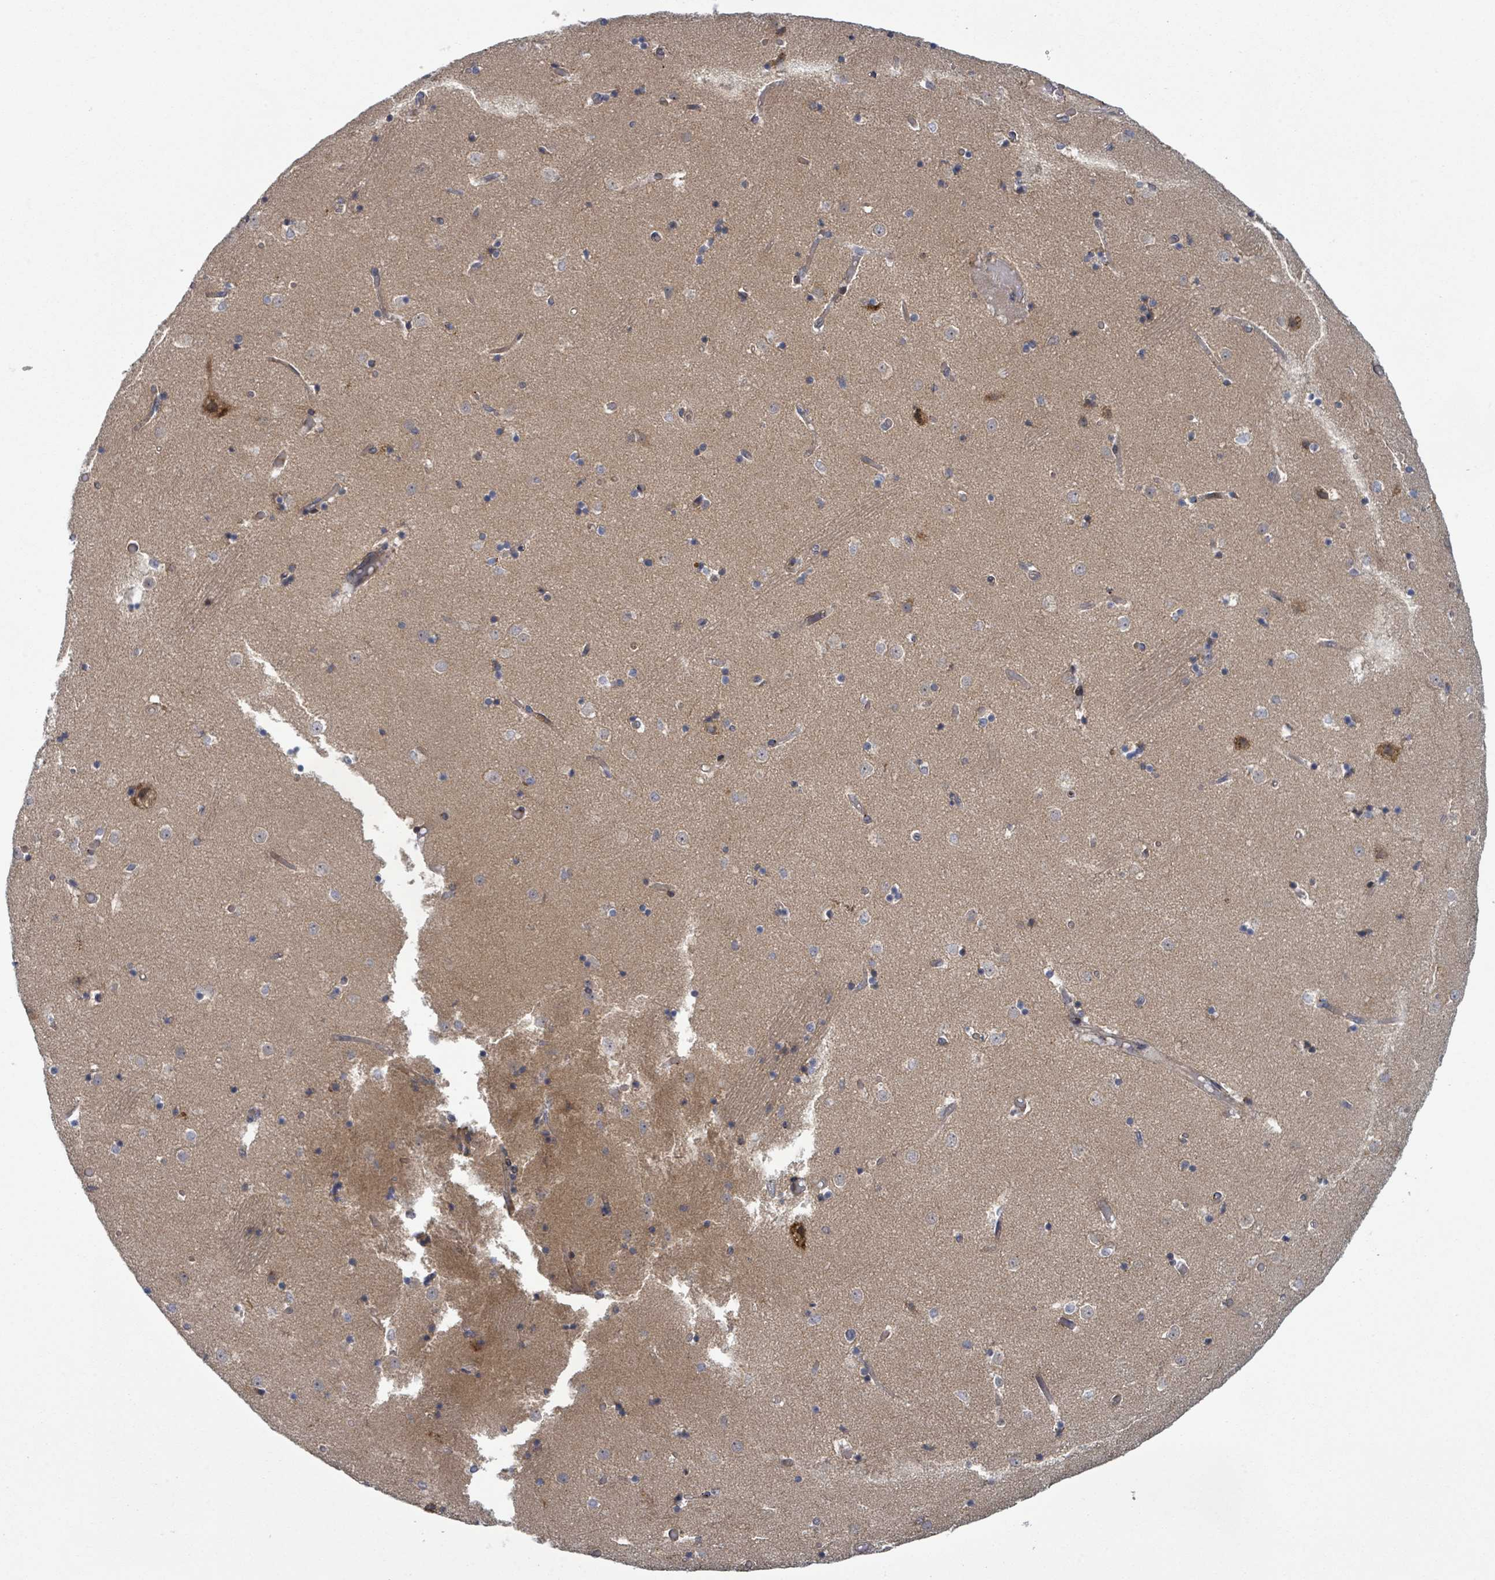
{"staining": {"intensity": "moderate", "quantity": "<25%", "location": "cytoplasmic/membranous"}, "tissue": "caudate", "cell_type": "Glial cells", "image_type": "normal", "snomed": [{"axis": "morphology", "description": "Normal tissue, NOS"}, {"axis": "topography", "description": "Lateral ventricle wall"}], "caption": "Moderate cytoplasmic/membranous staining for a protein is appreciated in about <25% of glial cells of unremarkable caudate using IHC.", "gene": "SHROOM2", "patient": {"sex": "female", "age": 52}}